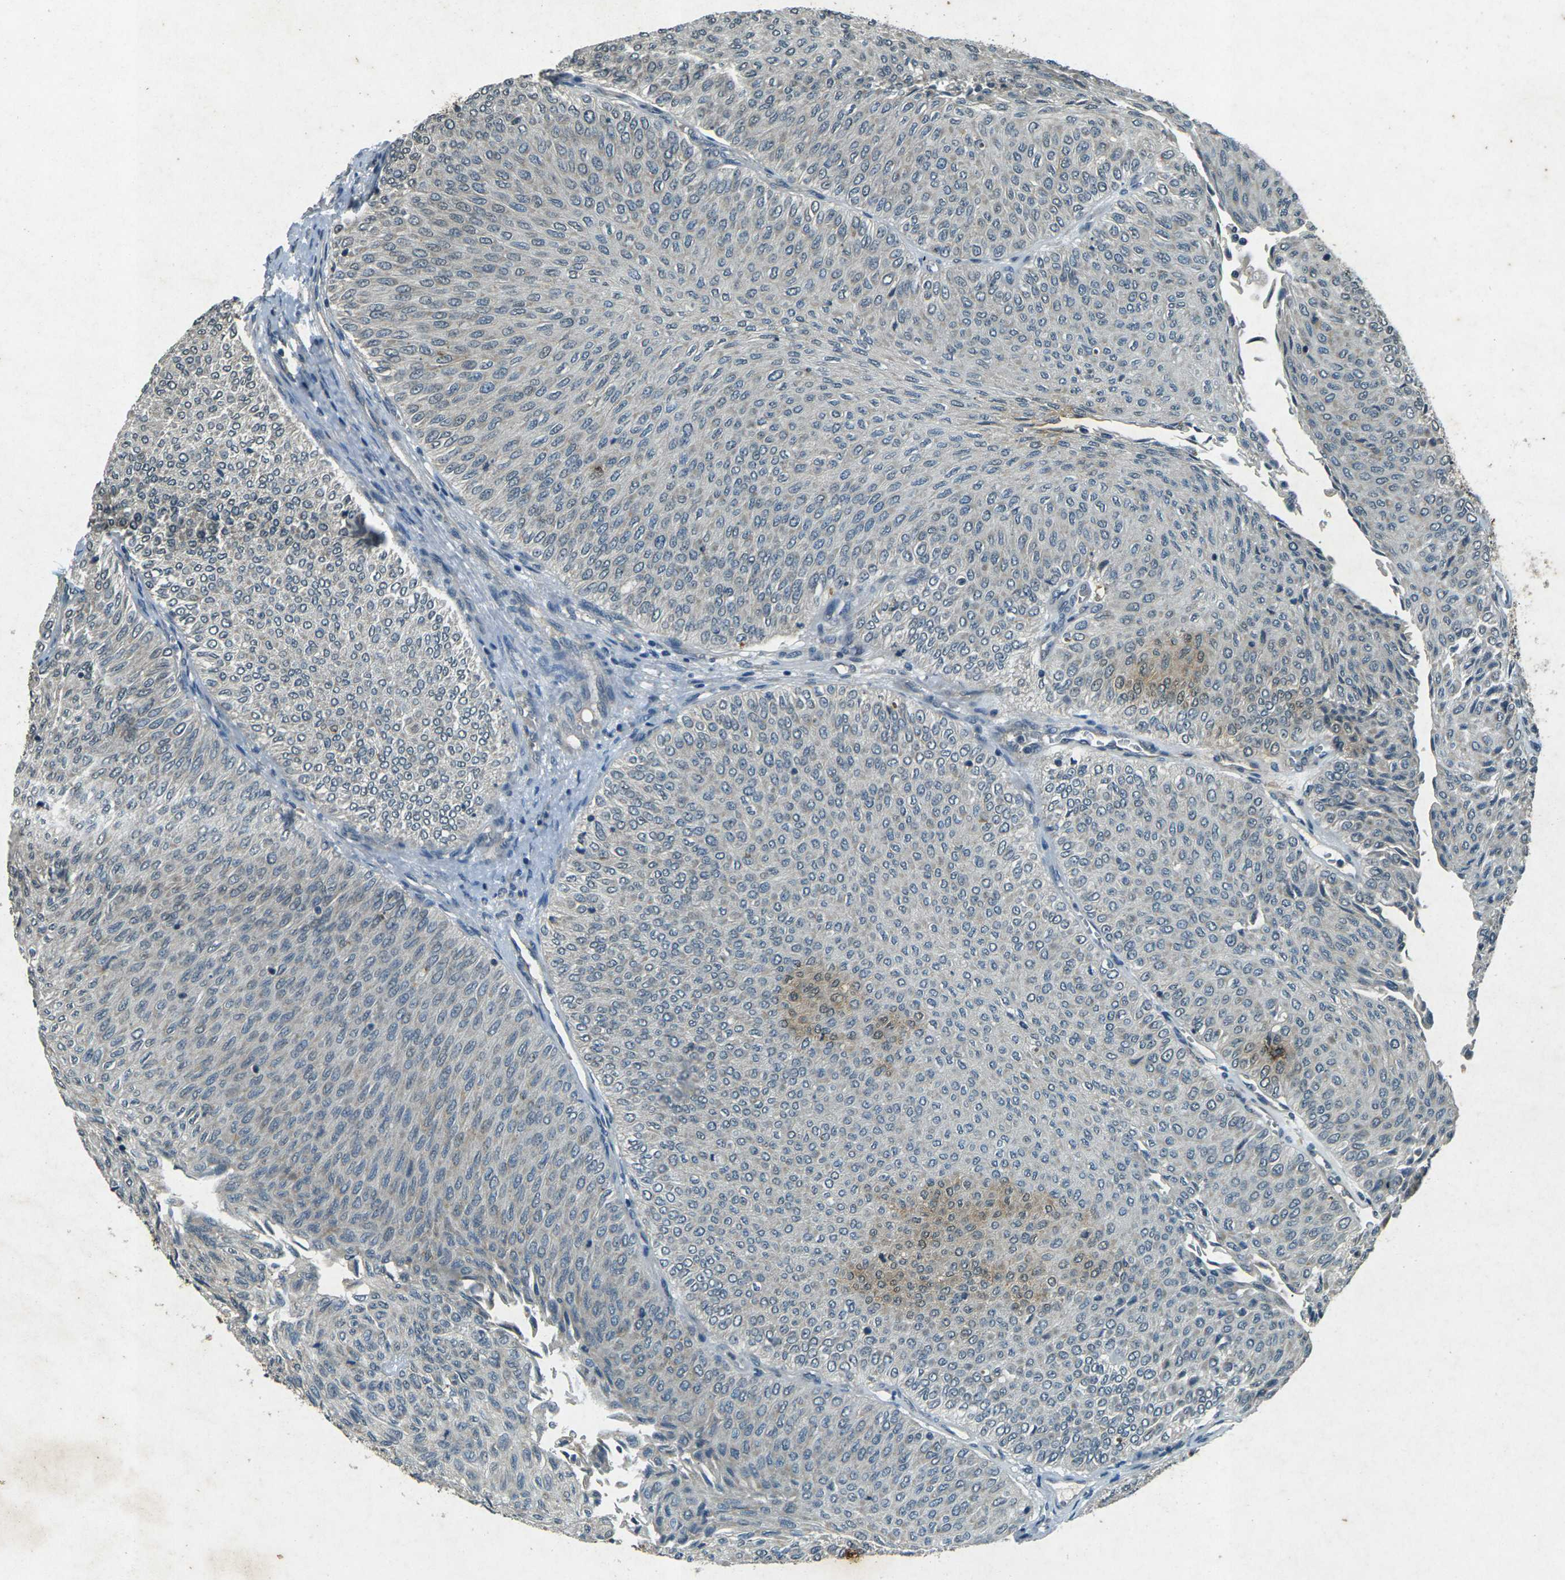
{"staining": {"intensity": "weak", "quantity": "<25%", "location": "cytoplasmic/membranous"}, "tissue": "urothelial cancer", "cell_type": "Tumor cells", "image_type": "cancer", "snomed": [{"axis": "morphology", "description": "Urothelial carcinoma, Low grade"}, {"axis": "topography", "description": "Urinary bladder"}], "caption": "Immunohistochemical staining of urothelial carcinoma (low-grade) shows no significant staining in tumor cells.", "gene": "PDE2A", "patient": {"sex": "male", "age": 78}}